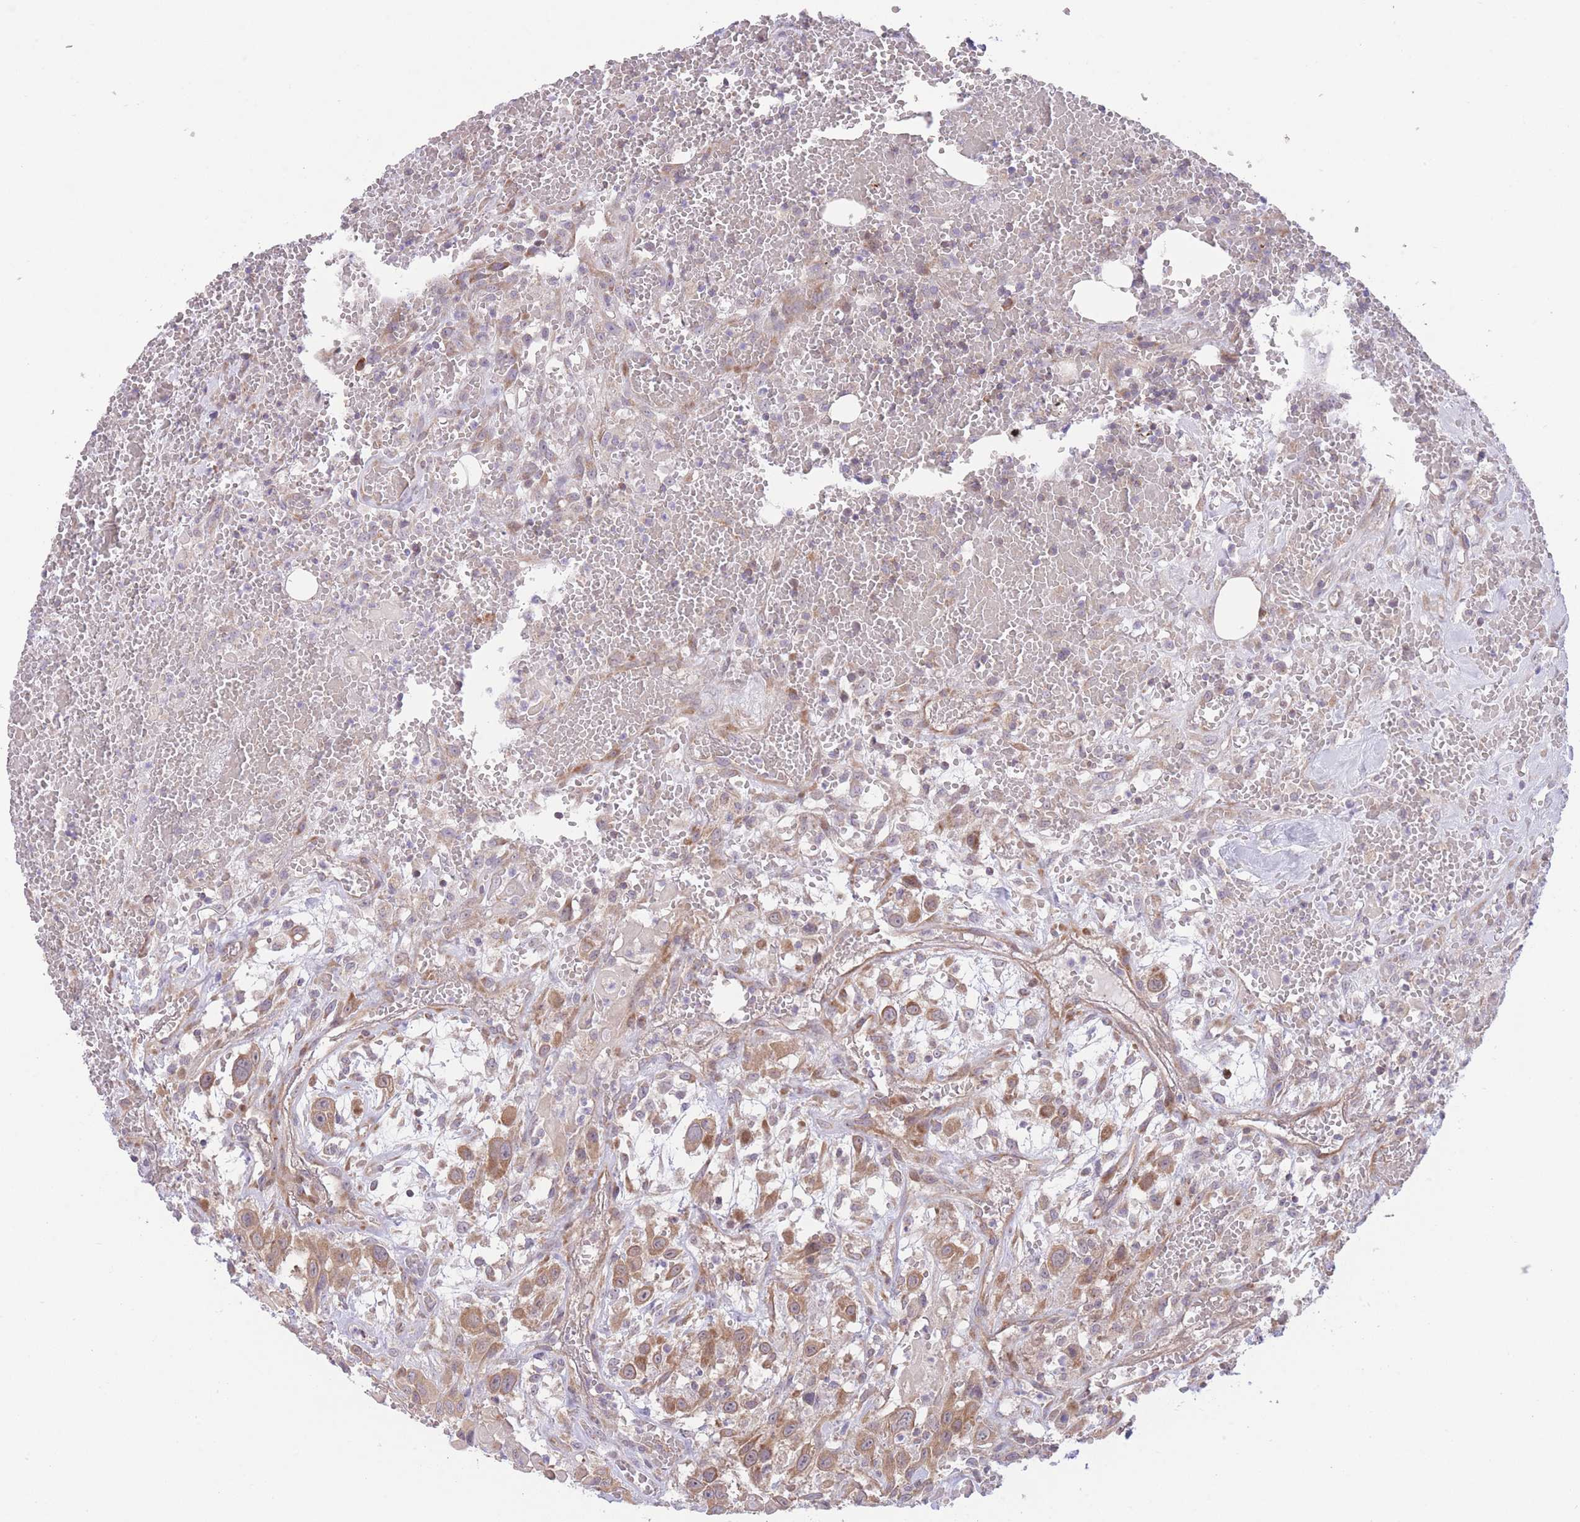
{"staining": {"intensity": "moderate", "quantity": ">75%", "location": "cytoplasmic/membranous"}, "tissue": "head and neck cancer", "cell_type": "Tumor cells", "image_type": "cancer", "snomed": [{"axis": "morphology", "description": "Squamous cell carcinoma, NOS"}, {"axis": "topography", "description": "Head-Neck"}], "caption": "An immunohistochemistry (IHC) micrograph of neoplastic tissue is shown. Protein staining in brown highlights moderate cytoplasmic/membranous positivity in head and neck cancer (squamous cell carcinoma) within tumor cells. The staining was performed using DAB (3,3'-diaminobenzidine) to visualize the protein expression in brown, while the nuclei were stained in blue with hematoxylin (Magnification: 20x).", "gene": "BOLA2B", "patient": {"sex": "male", "age": 81}}